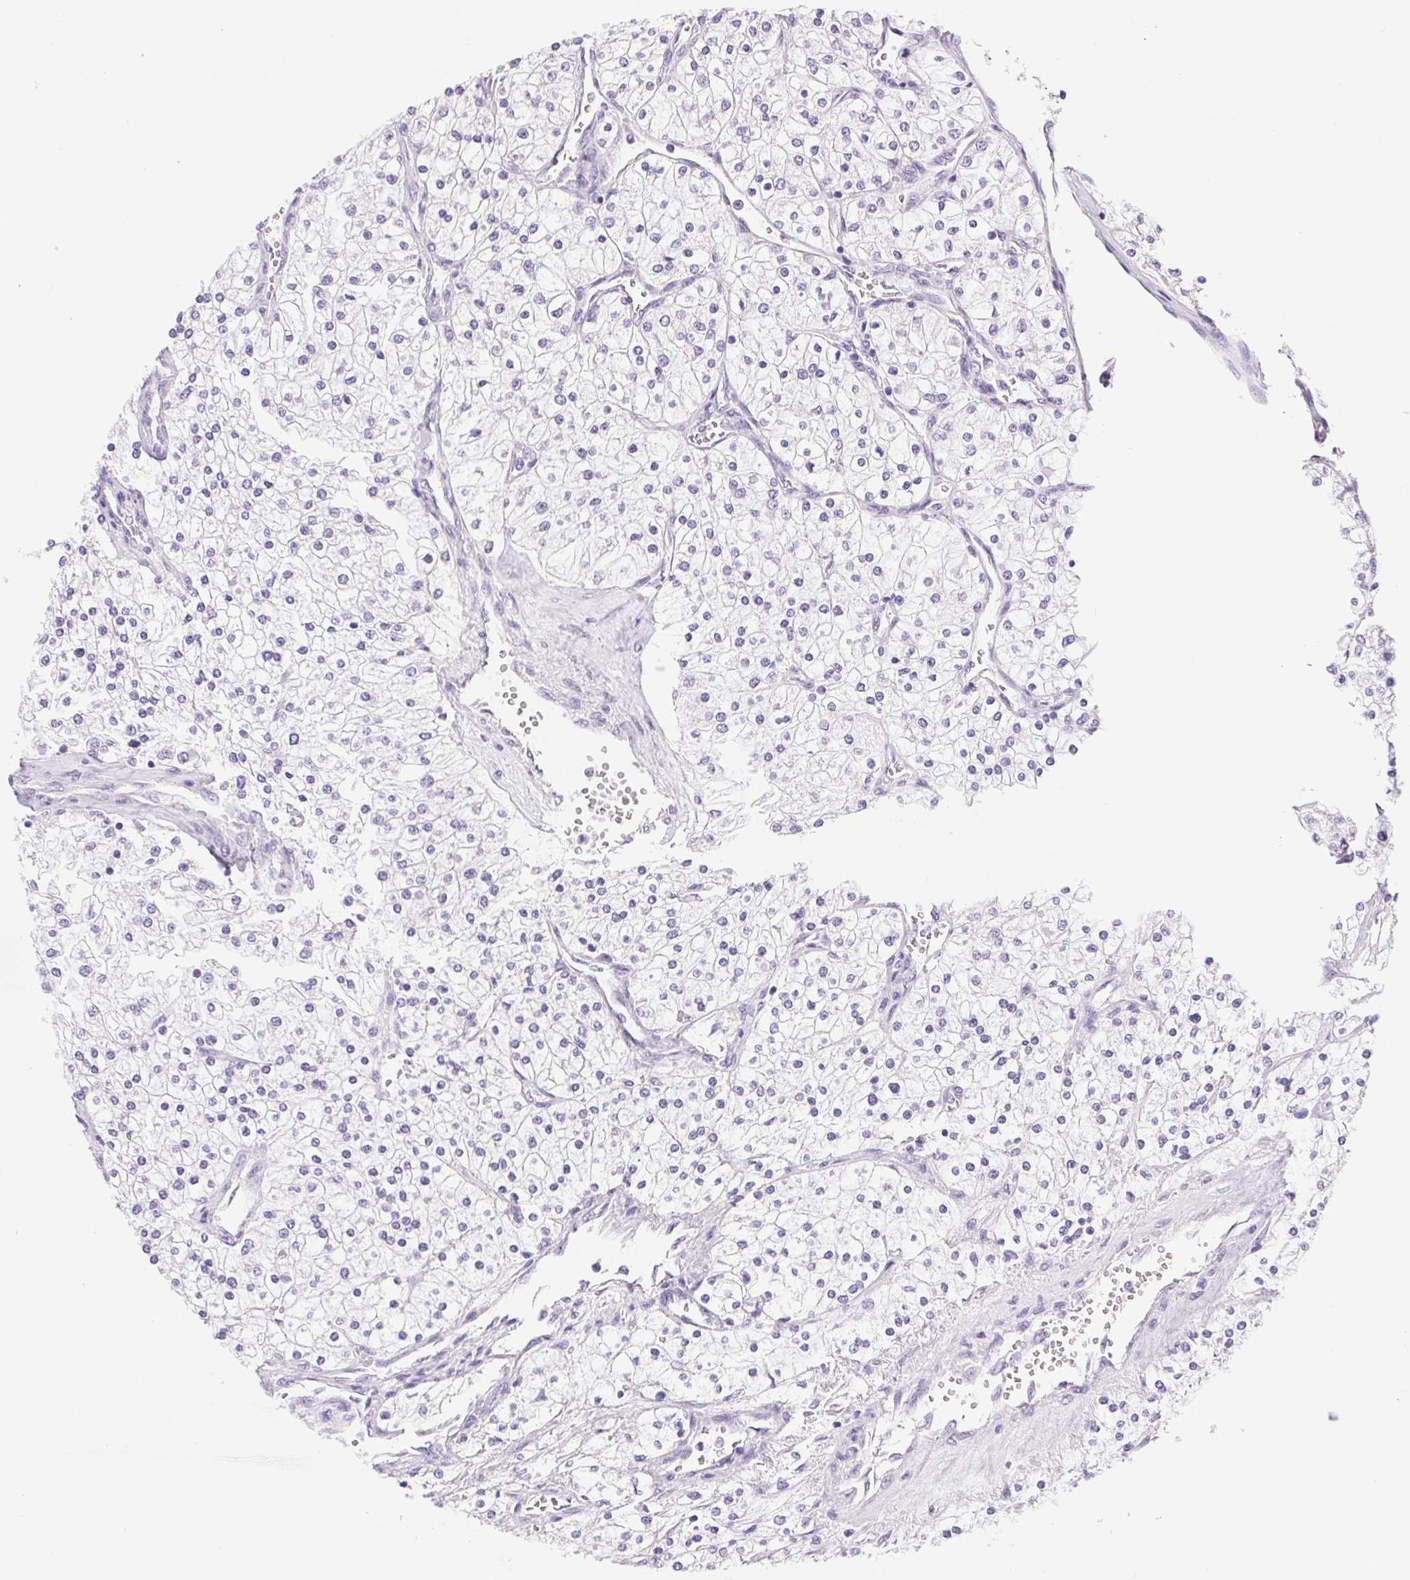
{"staining": {"intensity": "negative", "quantity": "none", "location": "none"}, "tissue": "renal cancer", "cell_type": "Tumor cells", "image_type": "cancer", "snomed": [{"axis": "morphology", "description": "Adenocarcinoma, NOS"}, {"axis": "topography", "description": "Kidney"}], "caption": "Human adenocarcinoma (renal) stained for a protein using IHC shows no positivity in tumor cells.", "gene": "ASGR2", "patient": {"sex": "male", "age": 80}}